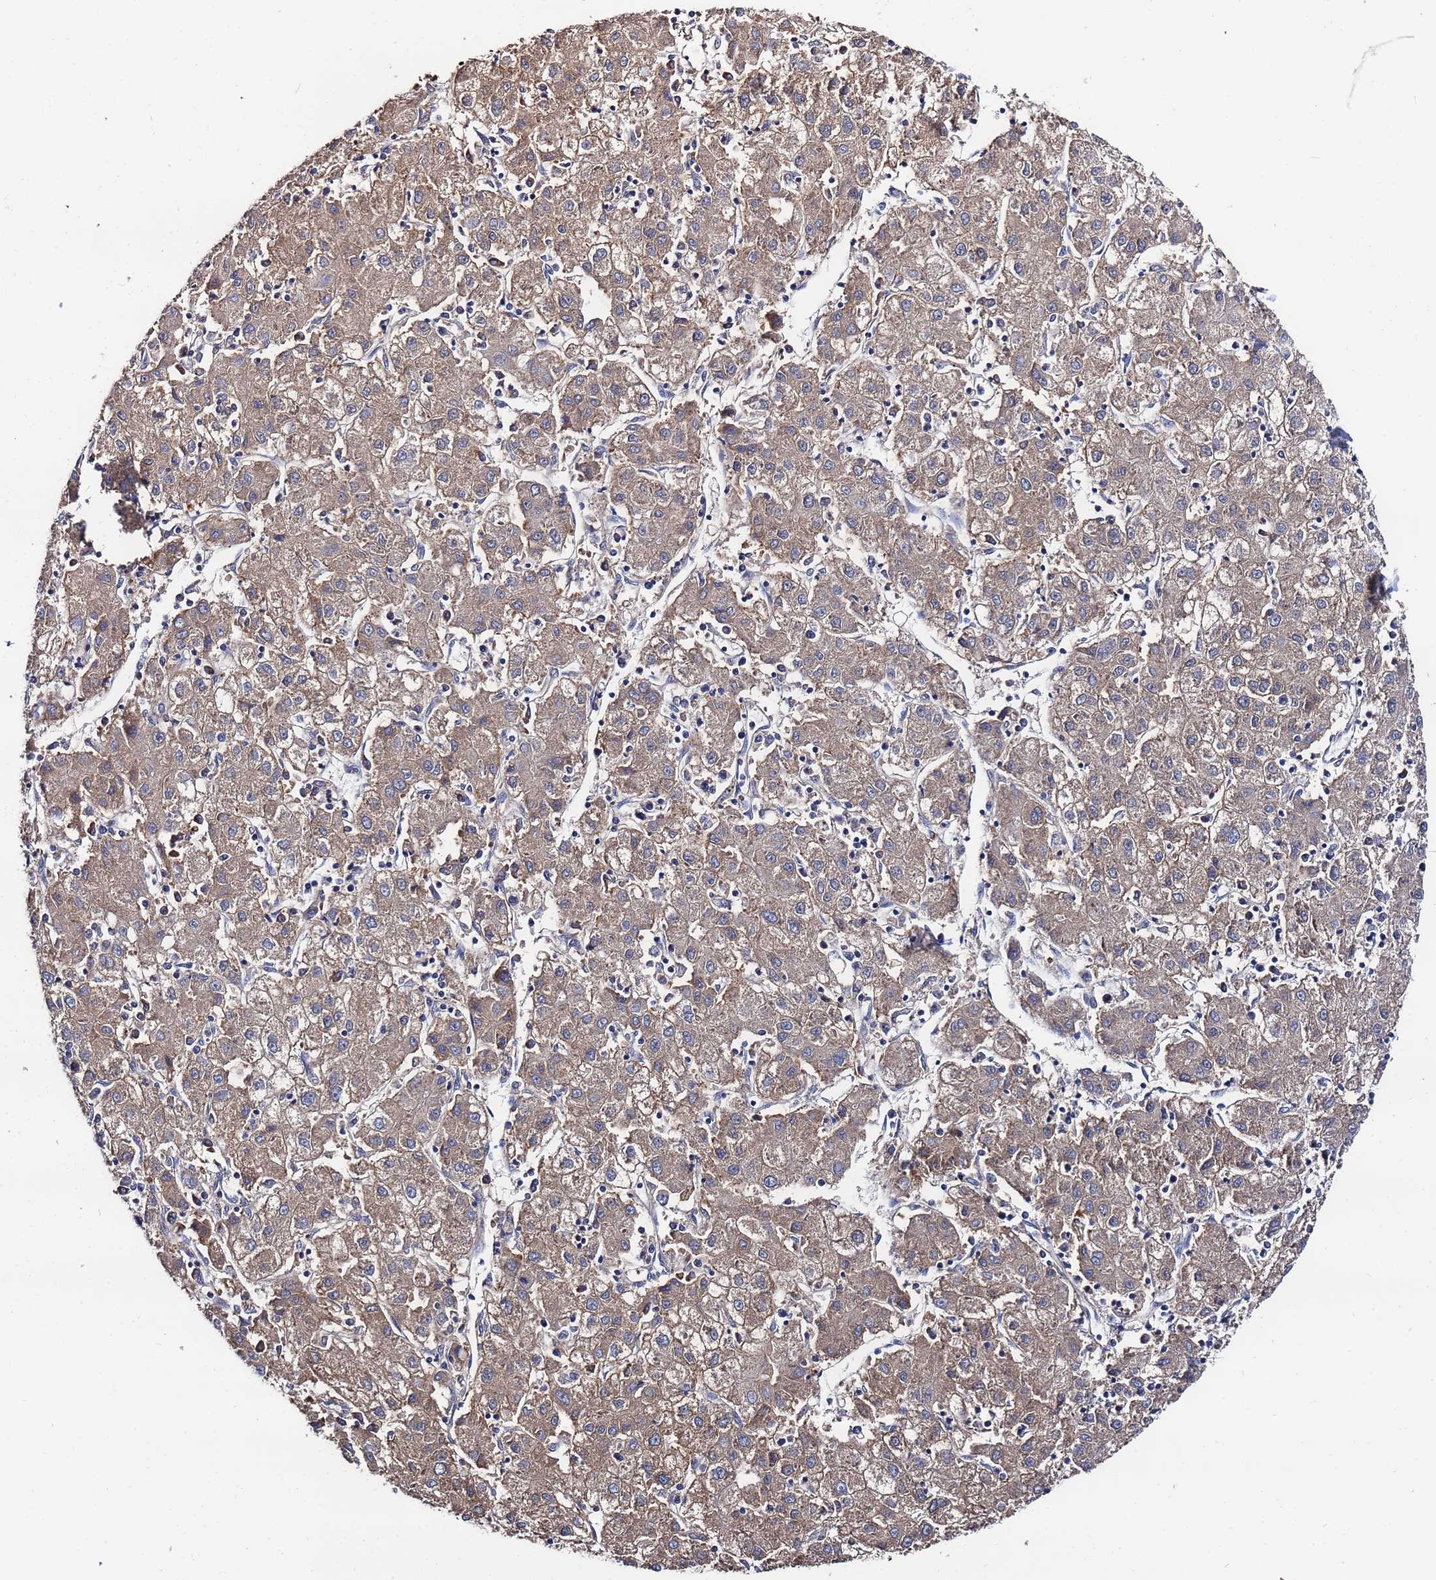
{"staining": {"intensity": "moderate", "quantity": ">75%", "location": "cytoplasmic/membranous"}, "tissue": "liver cancer", "cell_type": "Tumor cells", "image_type": "cancer", "snomed": [{"axis": "morphology", "description": "Carcinoma, Hepatocellular, NOS"}, {"axis": "topography", "description": "Liver"}], "caption": "Brown immunohistochemical staining in liver cancer (hepatocellular carcinoma) reveals moderate cytoplasmic/membranous expression in about >75% of tumor cells.", "gene": "TCP10L", "patient": {"sex": "male", "age": 72}}